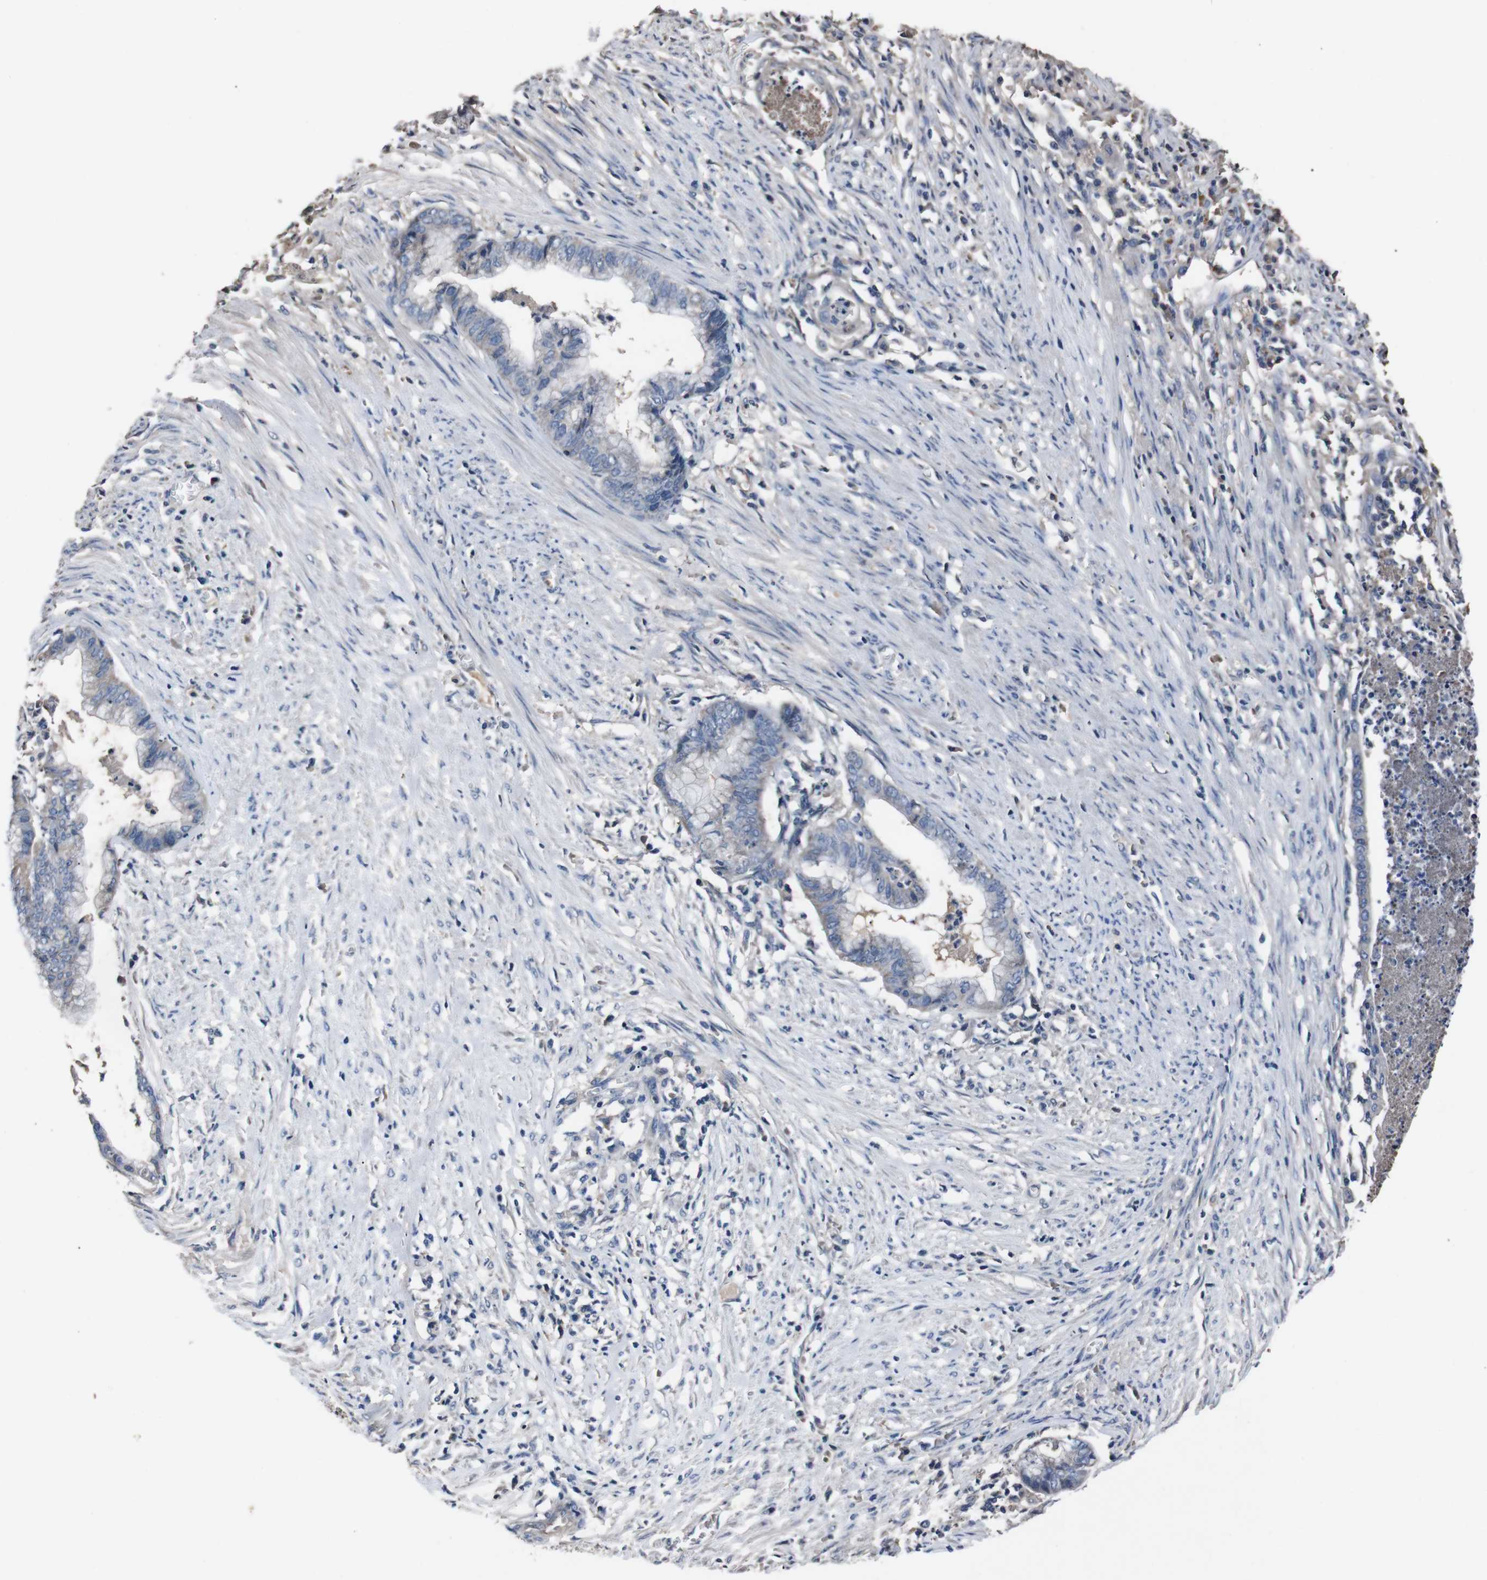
{"staining": {"intensity": "weak", "quantity": "<25%", "location": "cytoplasmic/membranous"}, "tissue": "endometrial cancer", "cell_type": "Tumor cells", "image_type": "cancer", "snomed": [{"axis": "morphology", "description": "Necrosis, NOS"}, {"axis": "morphology", "description": "Adenocarcinoma, NOS"}, {"axis": "topography", "description": "Endometrium"}], "caption": "An image of human adenocarcinoma (endometrial) is negative for staining in tumor cells.", "gene": "LEP", "patient": {"sex": "female", "age": 79}}